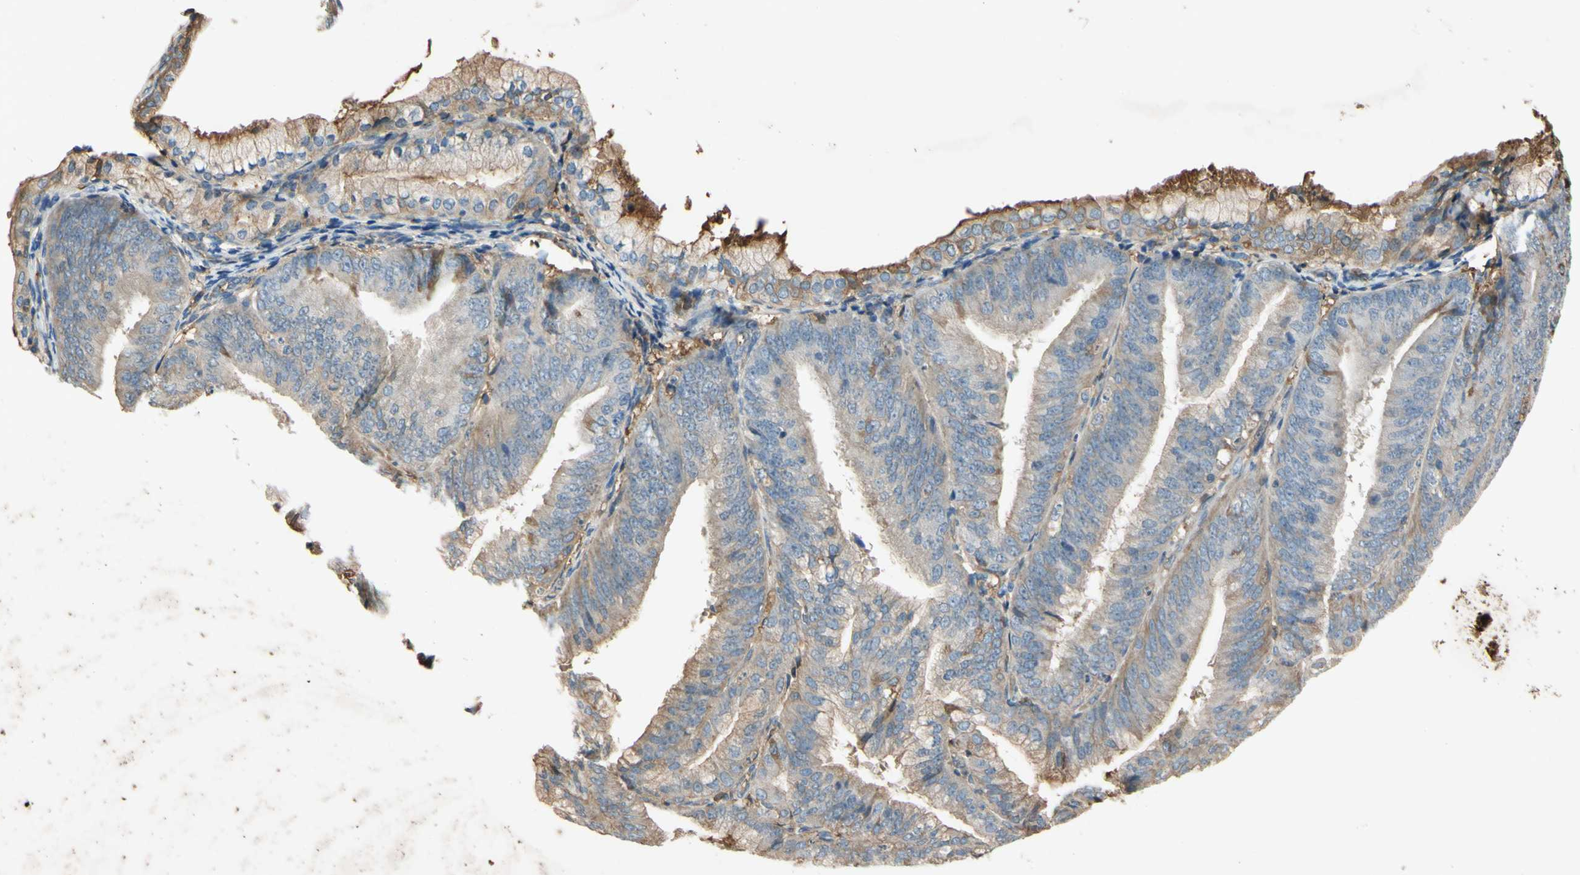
{"staining": {"intensity": "weak", "quantity": ">75%", "location": "cytoplasmic/membranous"}, "tissue": "endometrial cancer", "cell_type": "Tumor cells", "image_type": "cancer", "snomed": [{"axis": "morphology", "description": "Adenocarcinoma, NOS"}, {"axis": "topography", "description": "Endometrium"}], "caption": "Immunohistochemistry (IHC) photomicrograph of human endometrial cancer (adenocarcinoma) stained for a protein (brown), which reveals low levels of weak cytoplasmic/membranous staining in approximately >75% of tumor cells.", "gene": "TIMP2", "patient": {"sex": "female", "age": 63}}